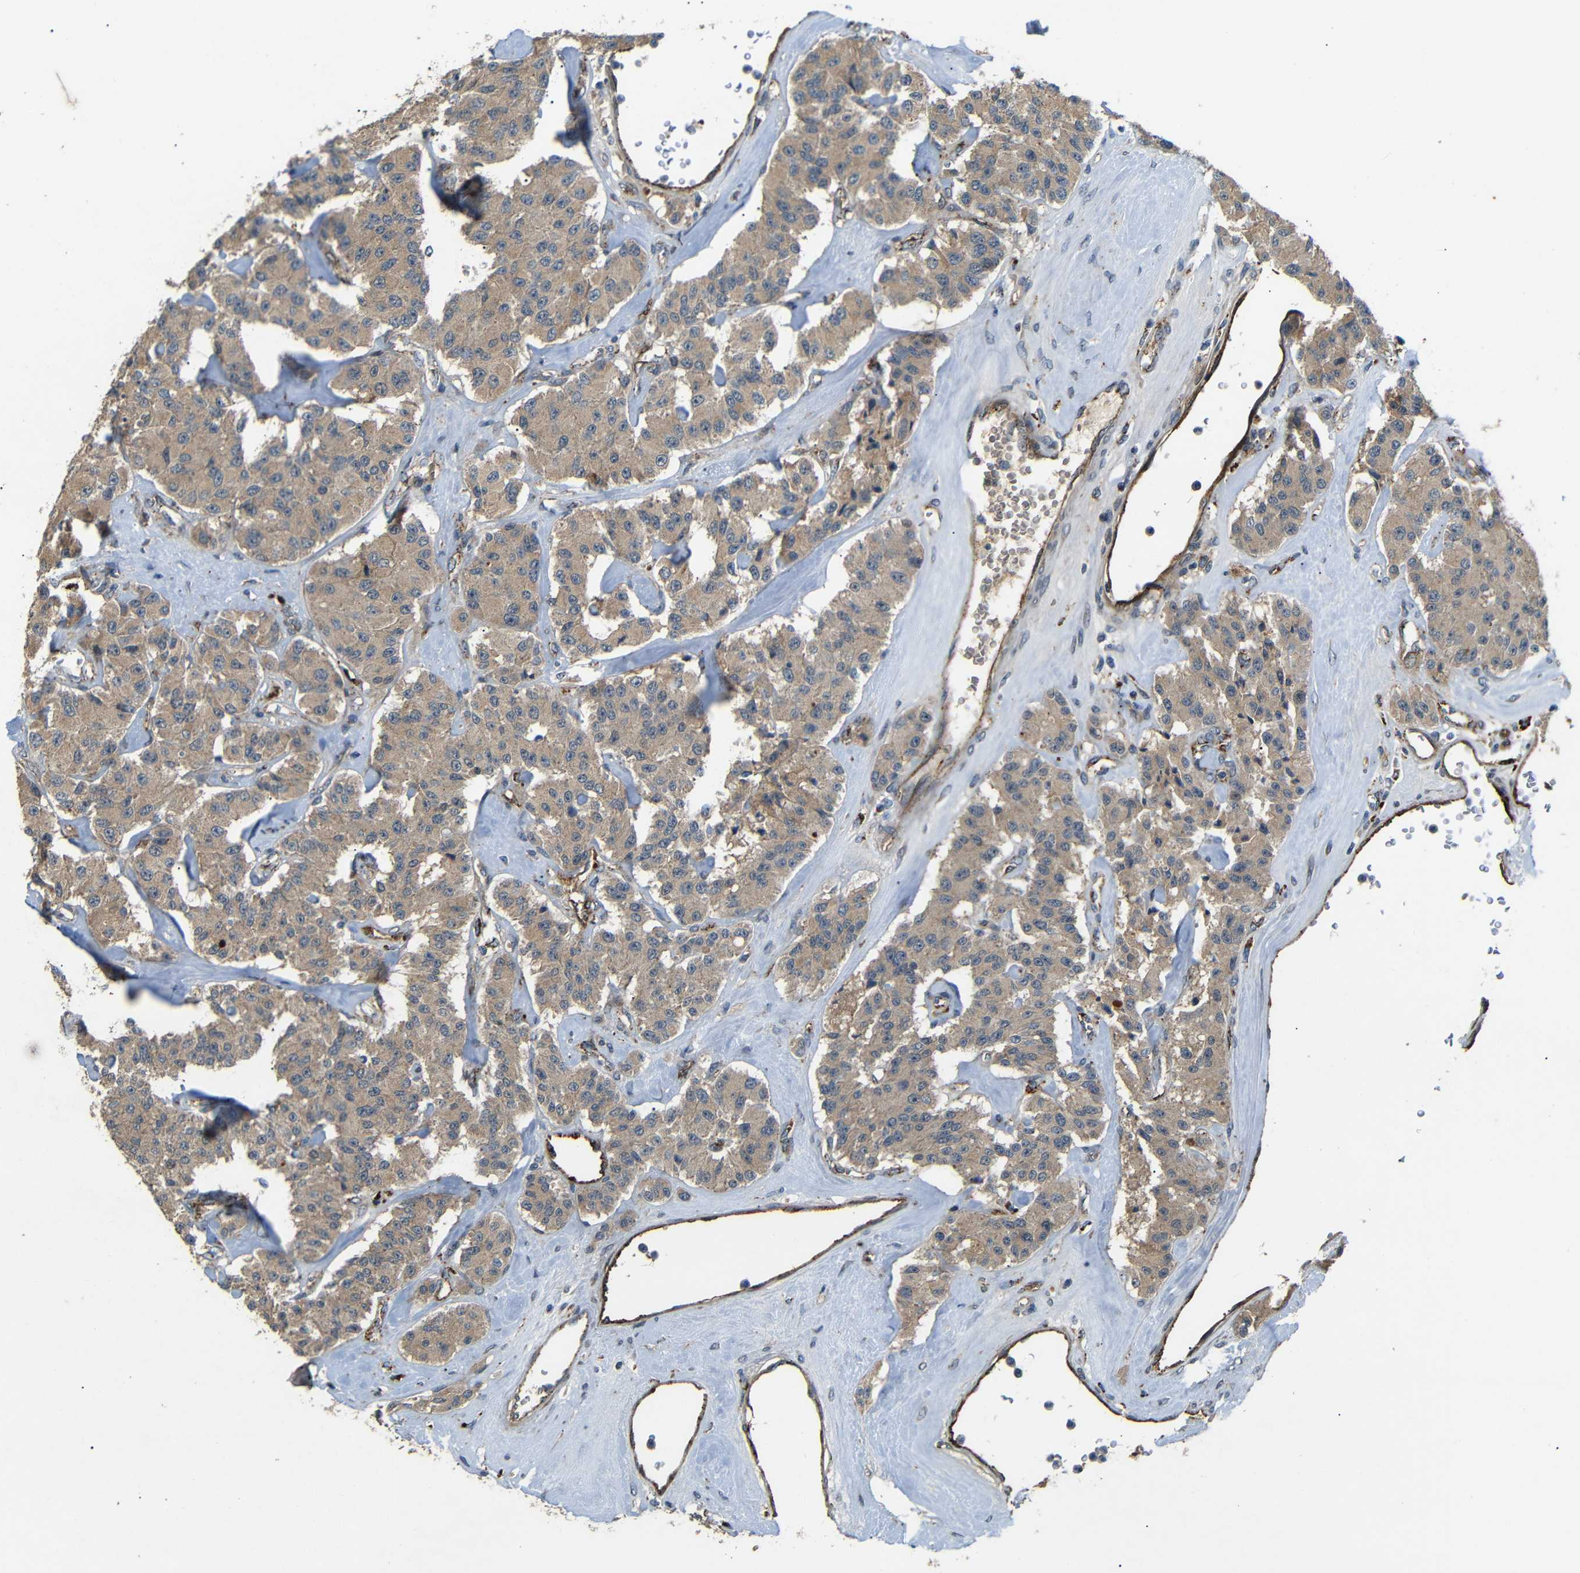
{"staining": {"intensity": "weak", "quantity": ">75%", "location": "cytoplasmic/membranous"}, "tissue": "carcinoid", "cell_type": "Tumor cells", "image_type": "cancer", "snomed": [{"axis": "morphology", "description": "Carcinoid, malignant, NOS"}, {"axis": "topography", "description": "Pancreas"}], "caption": "This is a micrograph of immunohistochemistry staining of carcinoid, which shows weak positivity in the cytoplasmic/membranous of tumor cells.", "gene": "ATP7A", "patient": {"sex": "male", "age": 41}}